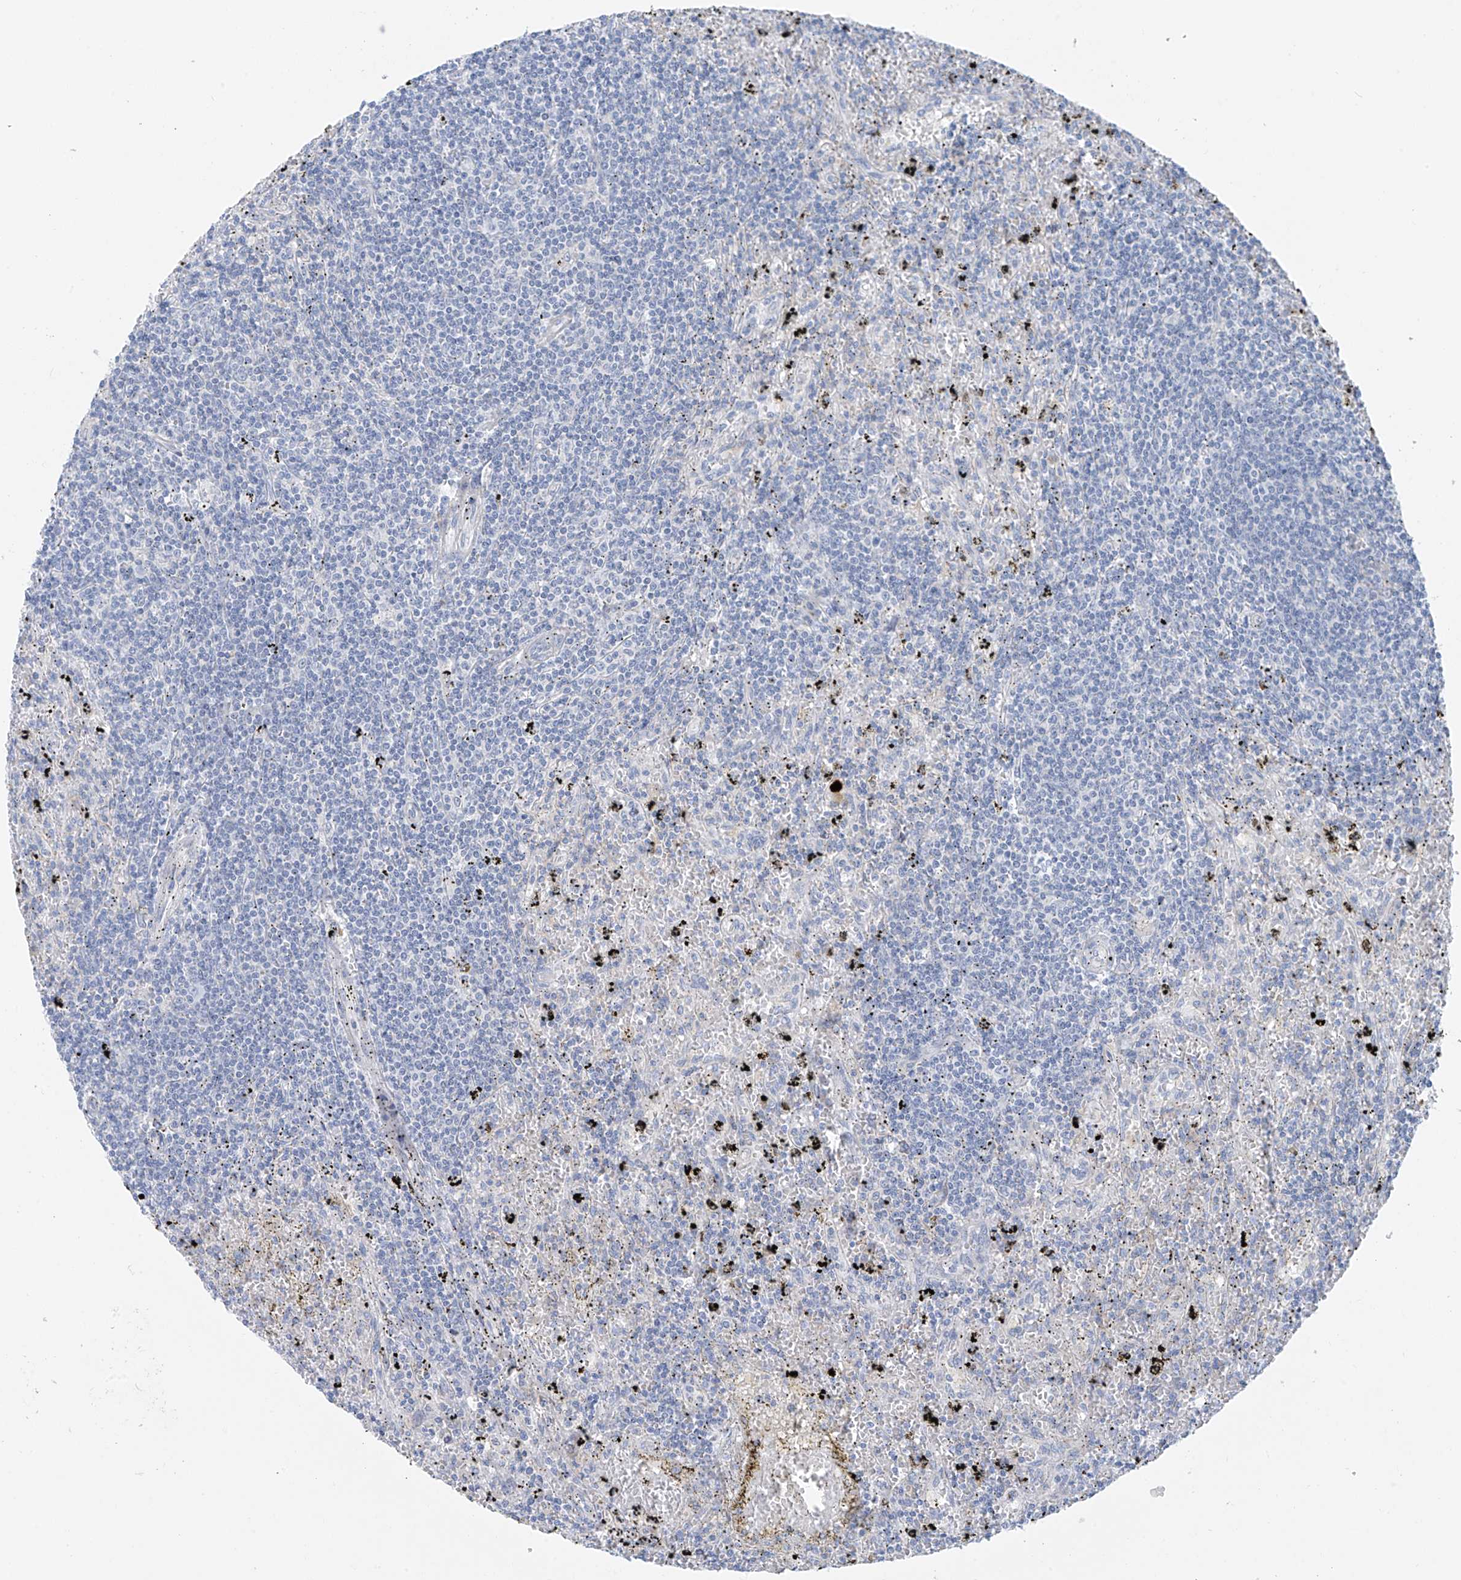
{"staining": {"intensity": "negative", "quantity": "none", "location": "none"}, "tissue": "lymphoma", "cell_type": "Tumor cells", "image_type": "cancer", "snomed": [{"axis": "morphology", "description": "Malignant lymphoma, non-Hodgkin's type, Low grade"}, {"axis": "topography", "description": "Spleen"}], "caption": "IHC histopathology image of neoplastic tissue: low-grade malignant lymphoma, non-Hodgkin's type stained with DAB reveals no significant protein staining in tumor cells.", "gene": "POMGNT2", "patient": {"sex": "male", "age": 76}}